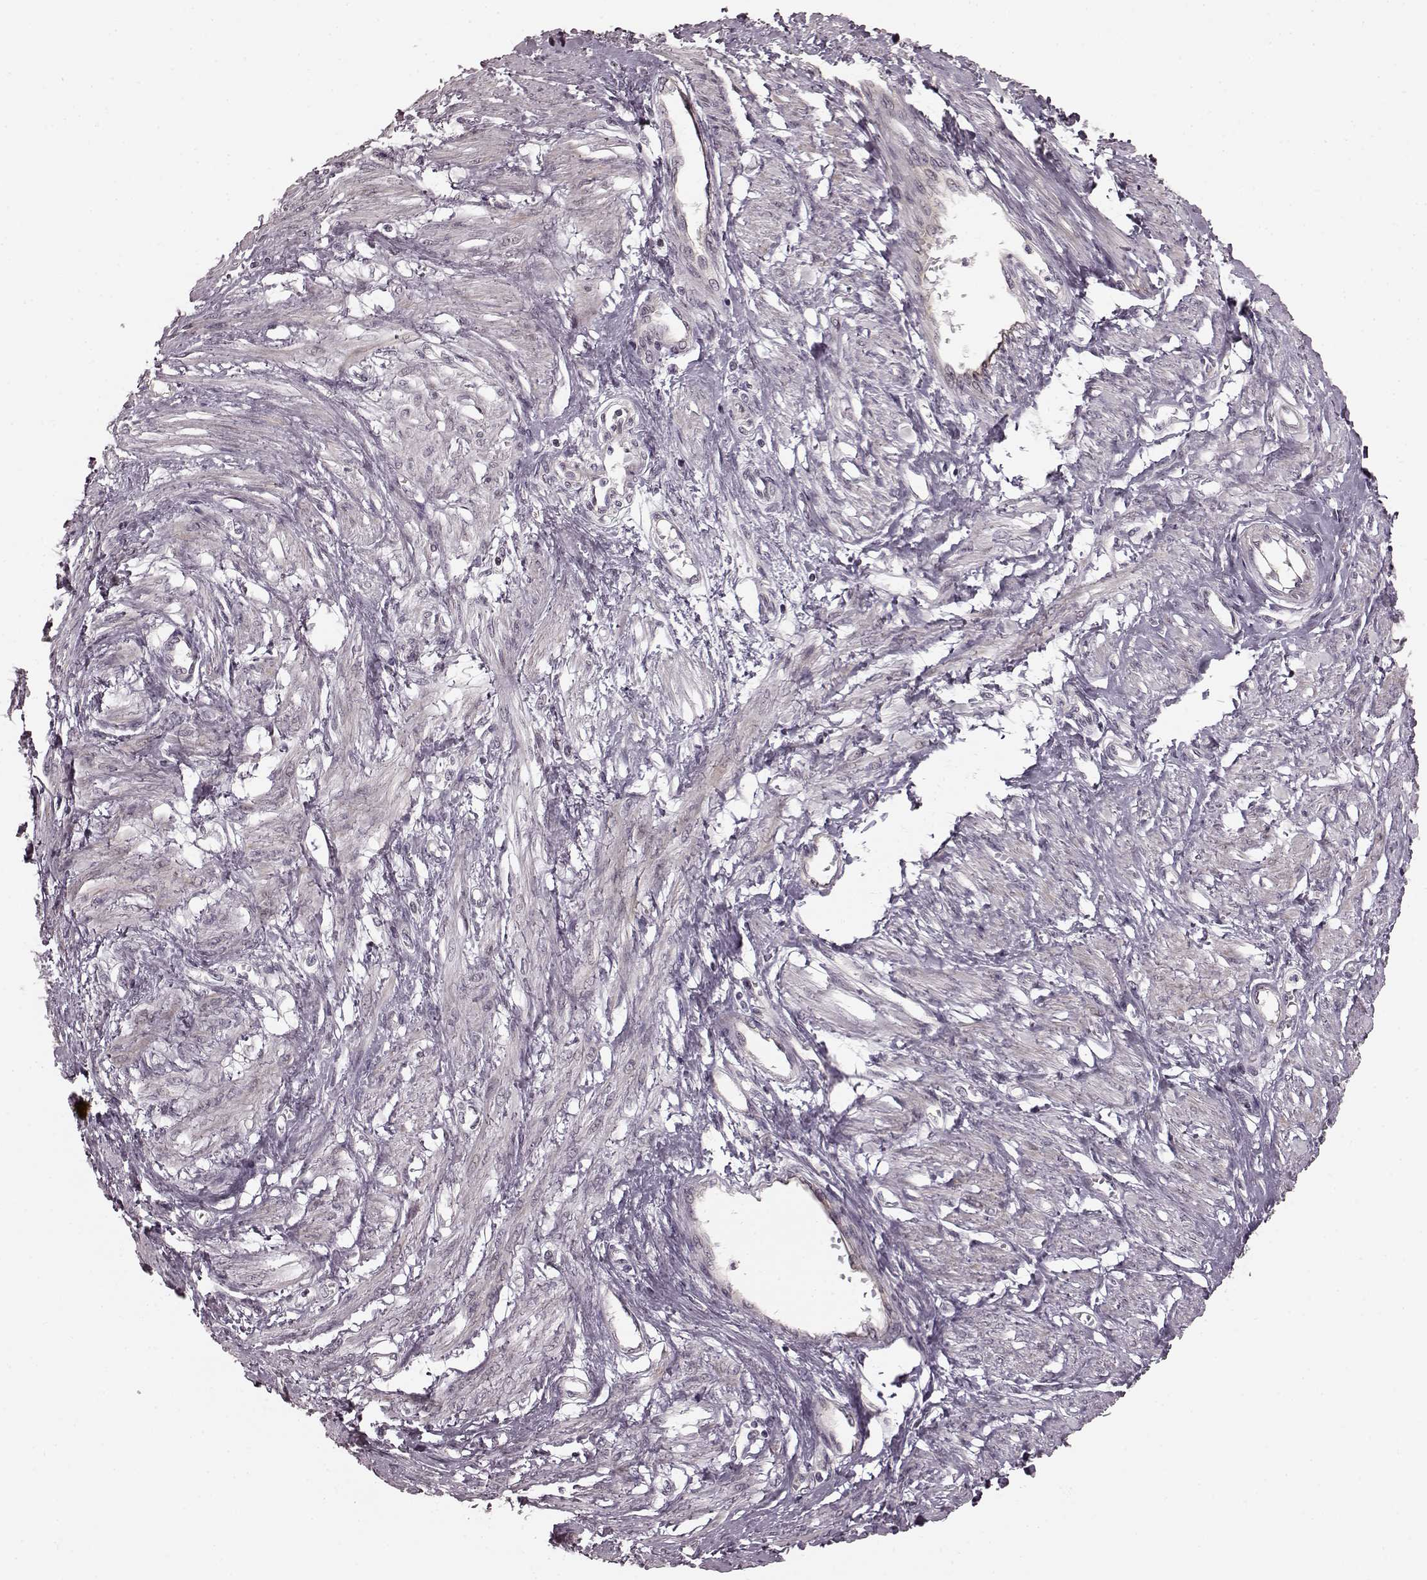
{"staining": {"intensity": "weak", "quantity": "25%-75%", "location": "cytoplasmic/membranous"}, "tissue": "smooth muscle", "cell_type": "Smooth muscle cells", "image_type": "normal", "snomed": [{"axis": "morphology", "description": "Normal tissue, NOS"}, {"axis": "topography", "description": "Smooth muscle"}, {"axis": "topography", "description": "Uterus"}], "caption": "Immunohistochemical staining of normal human smooth muscle displays low levels of weak cytoplasmic/membranous positivity in about 25%-75% of smooth muscle cells. The protein of interest is stained brown, and the nuclei are stained in blue (DAB (3,3'-diaminobenzidine) IHC with brightfield microscopy, high magnification).", "gene": "PLCB4", "patient": {"sex": "female", "age": 39}}